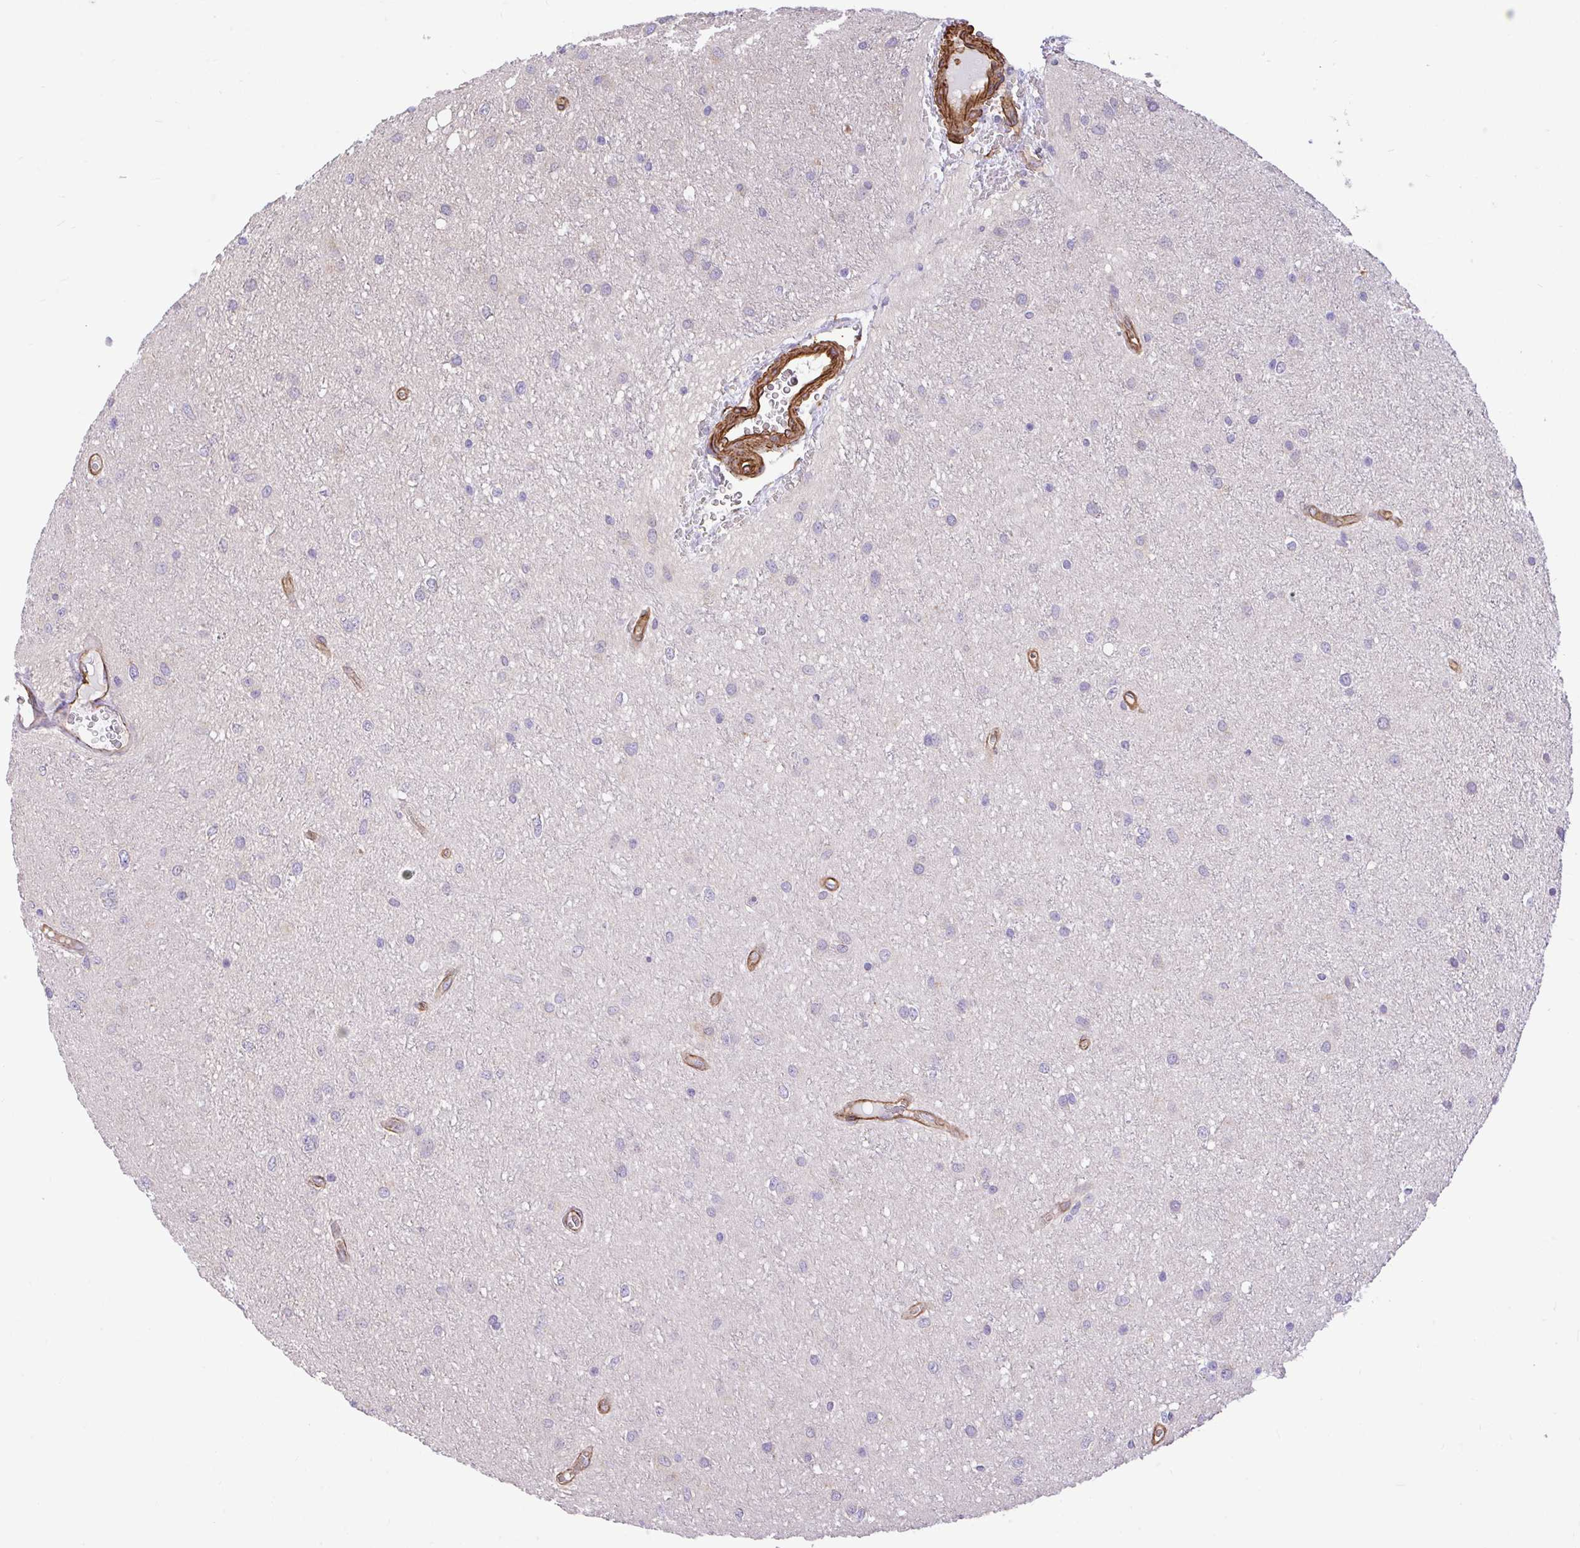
{"staining": {"intensity": "negative", "quantity": "none", "location": "none"}, "tissue": "glioma", "cell_type": "Tumor cells", "image_type": "cancer", "snomed": [{"axis": "morphology", "description": "Glioma, malignant, Low grade"}, {"axis": "topography", "description": "Cerebellum"}], "caption": "Human glioma stained for a protein using IHC reveals no staining in tumor cells.", "gene": "PTPRK", "patient": {"sex": "female", "age": 5}}